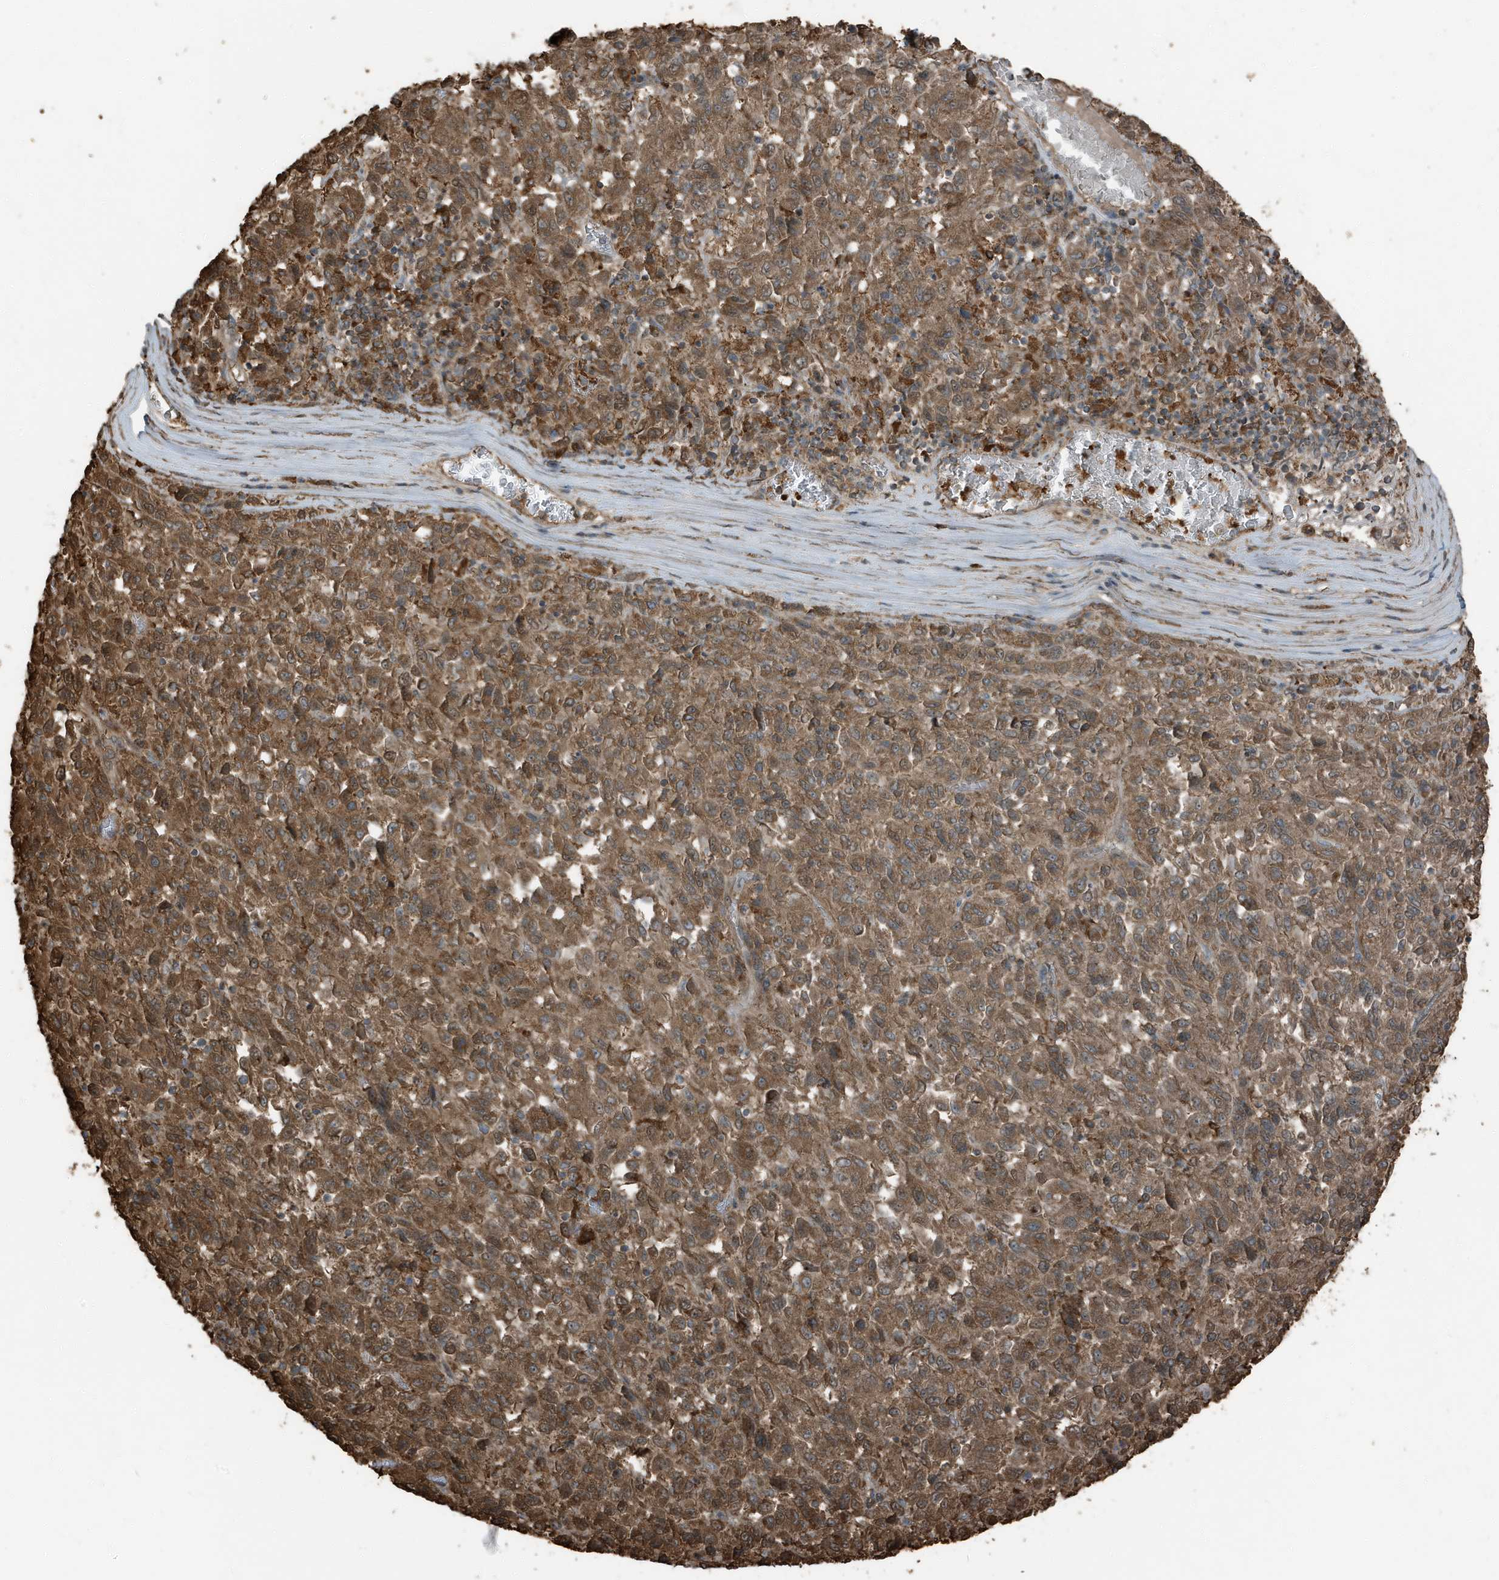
{"staining": {"intensity": "moderate", "quantity": ">75%", "location": "cytoplasmic/membranous"}, "tissue": "melanoma", "cell_type": "Tumor cells", "image_type": "cancer", "snomed": [{"axis": "morphology", "description": "Malignant melanoma, Metastatic site"}, {"axis": "topography", "description": "Lung"}], "caption": "Melanoma stained with a brown dye exhibits moderate cytoplasmic/membranous positive expression in about >75% of tumor cells.", "gene": "AZI2", "patient": {"sex": "male", "age": 64}}